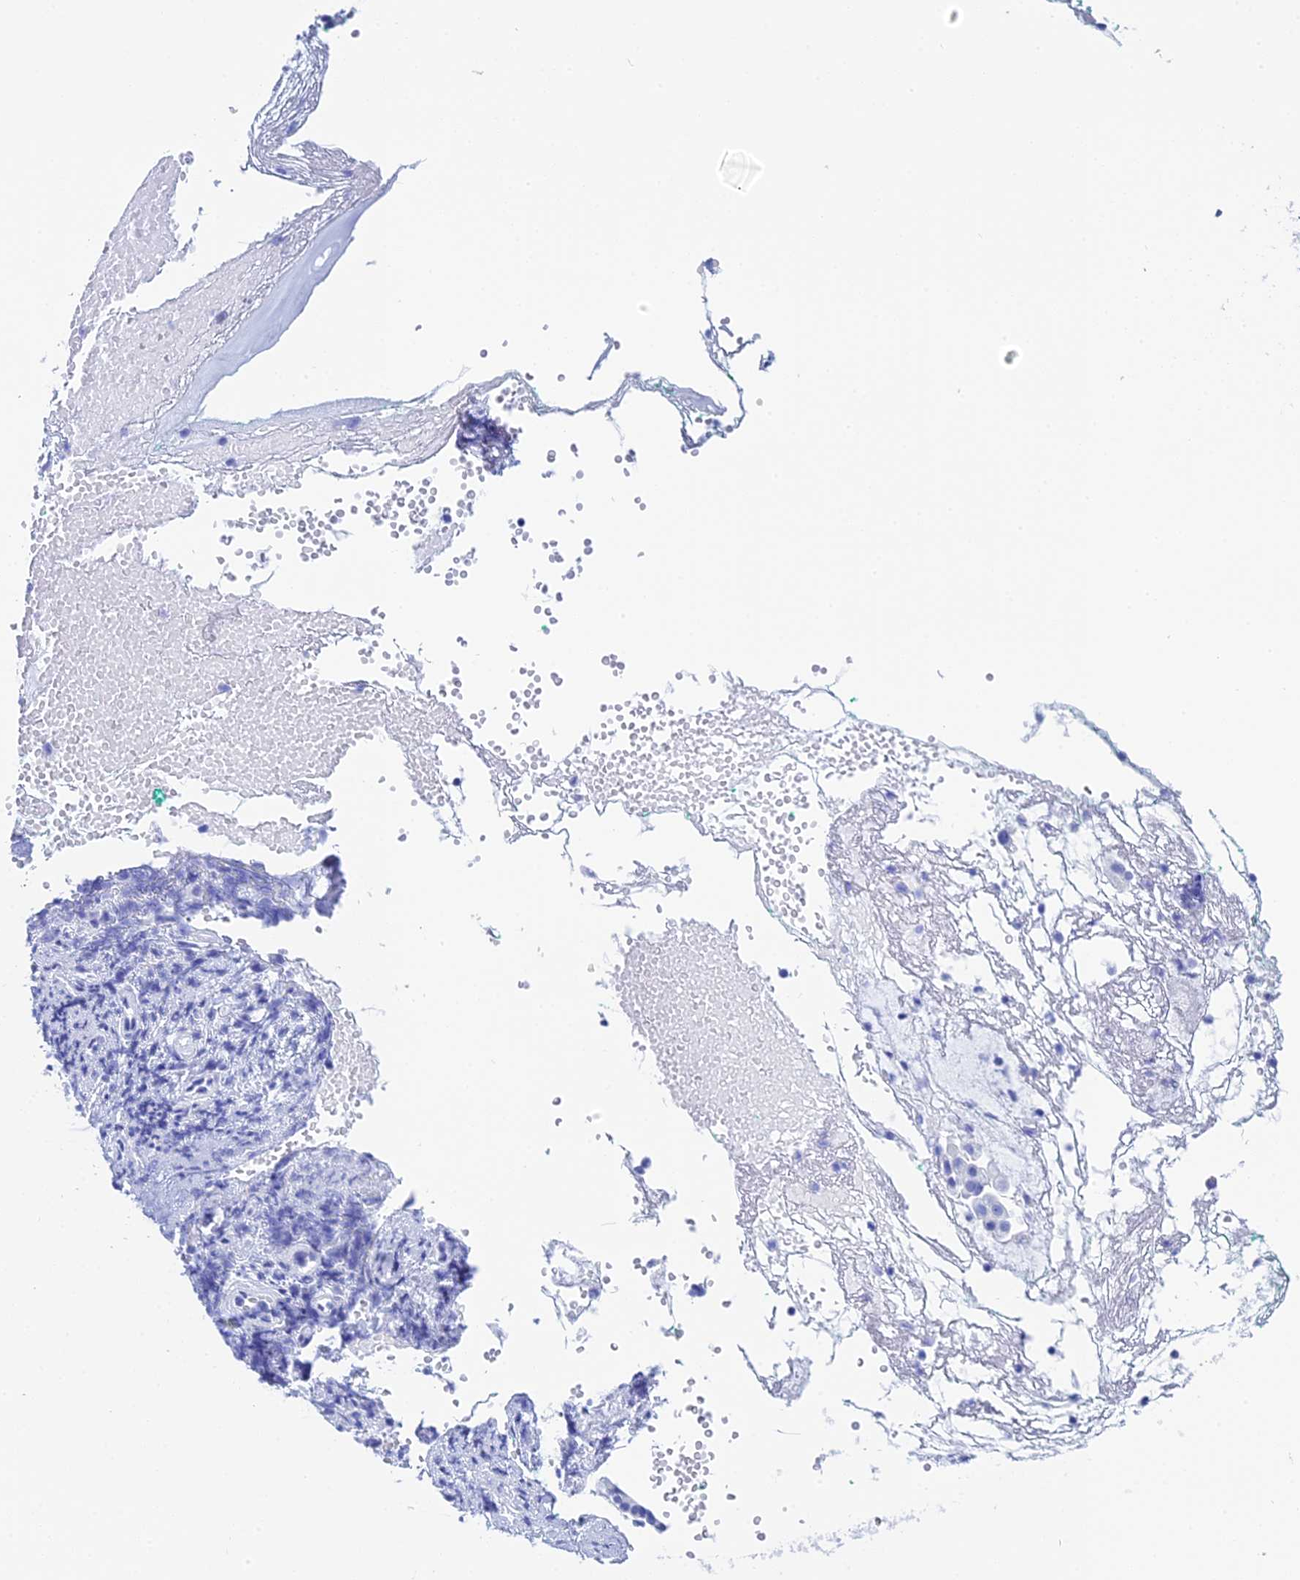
{"staining": {"intensity": "negative", "quantity": "none", "location": "none"}, "tissue": "adipose tissue", "cell_type": "Adipocytes", "image_type": "normal", "snomed": [{"axis": "morphology", "description": "Normal tissue, NOS"}, {"axis": "morphology", "description": "Basal cell carcinoma"}, {"axis": "topography", "description": "Cartilage tissue"}, {"axis": "topography", "description": "Nasopharynx"}, {"axis": "topography", "description": "Oral tissue"}], "caption": "IHC image of benign human adipose tissue stained for a protein (brown), which shows no expression in adipocytes. (Immunohistochemistry, brightfield microscopy, high magnification).", "gene": "TEX101", "patient": {"sex": "female", "age": 77}}